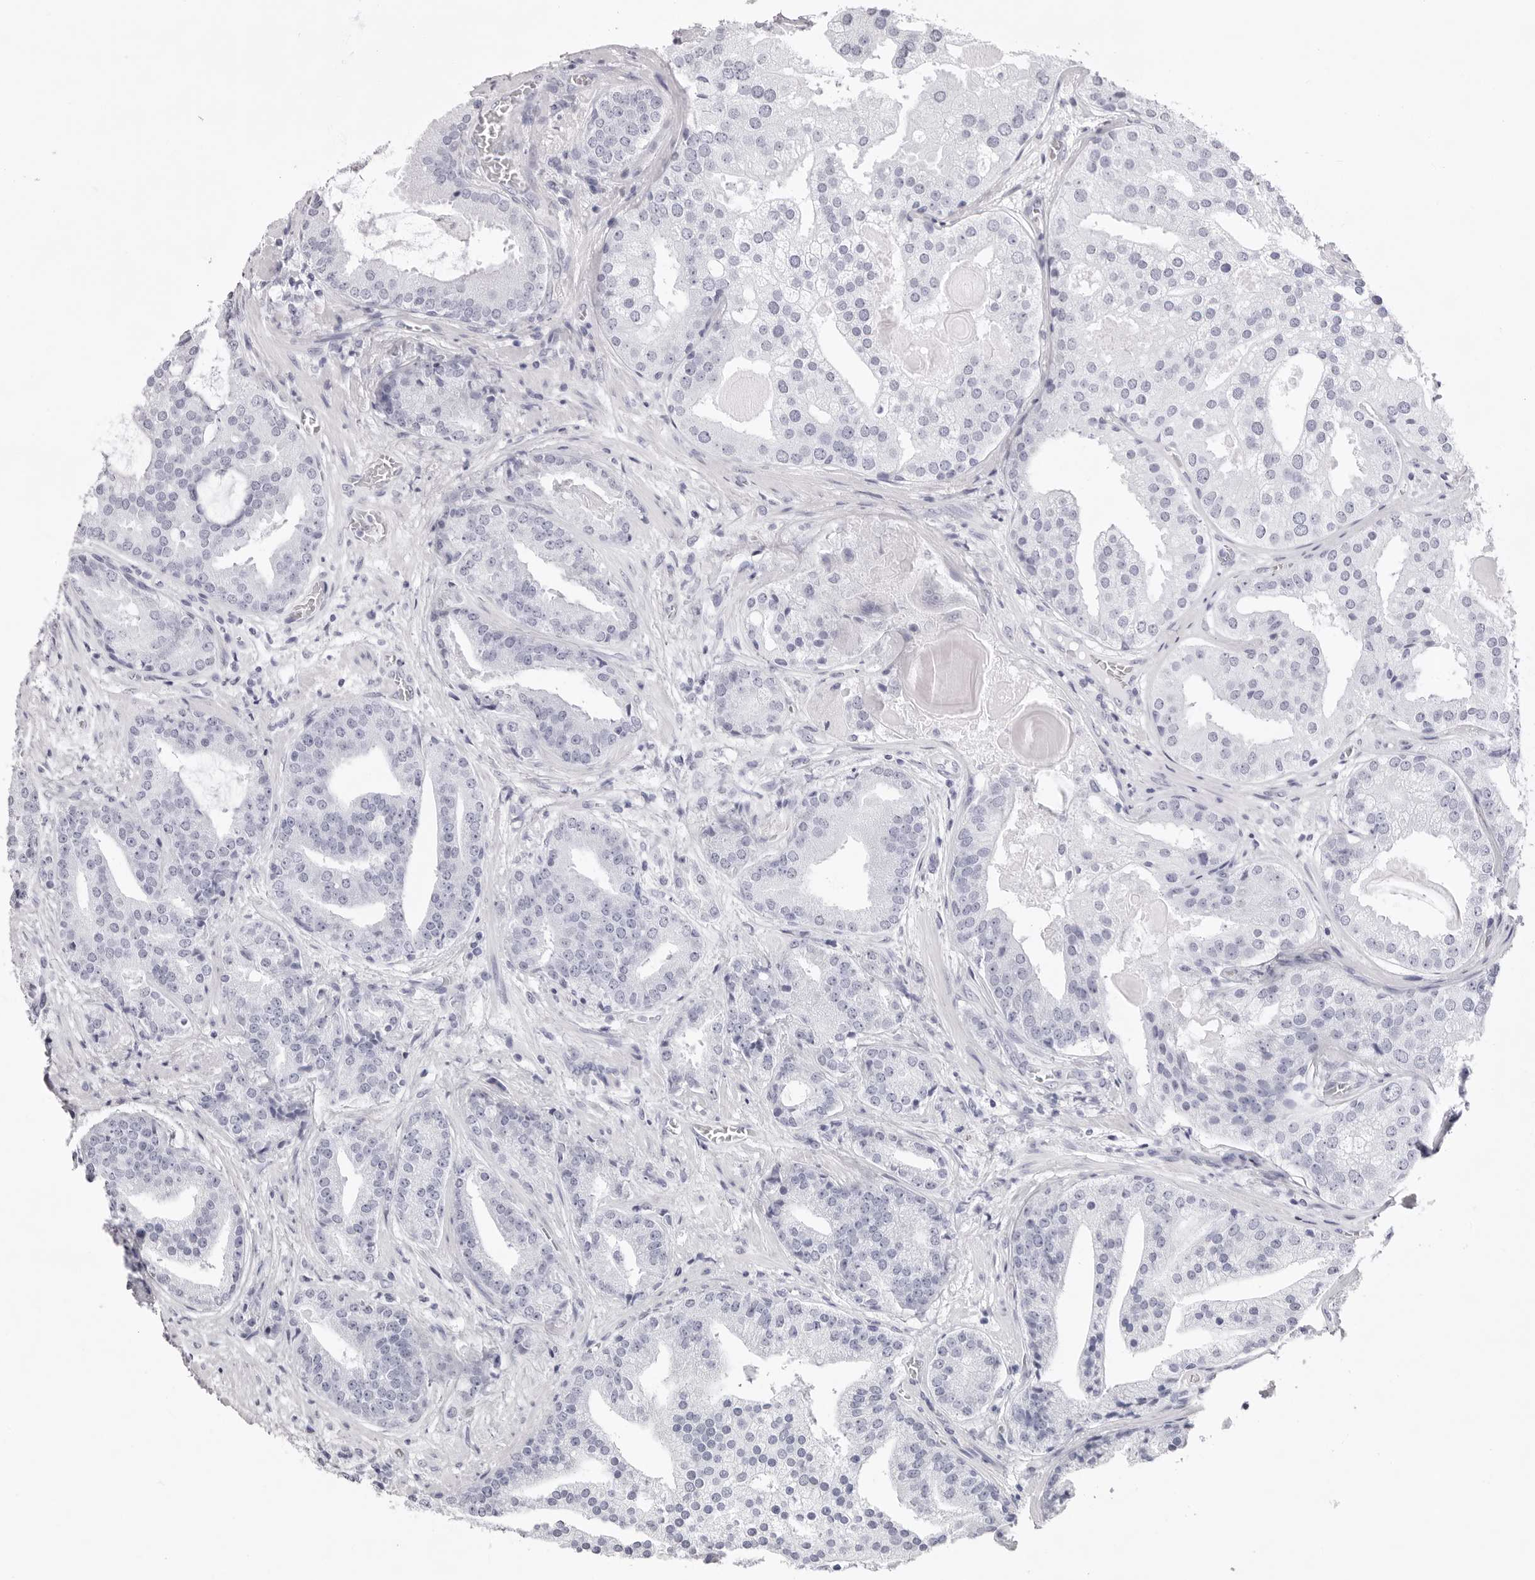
{"staining": {"intensity": "negative", "quantity": "none", "location": "none"}, "tissue": "prostate cancer", "cell_type": "Tumor cells", "image_type": "cancer", "snomed": [{"axis": "morphology", "description": "Adenocarcinoma, Low grade"}, {"axis": "topography", "description": "Prostate"}], "caption": "The histopathology image exhibits no staining of tumor cells in prostate cancer.", "gene": "SMIM2", "patient": {"sex": "male", "age": 67}}